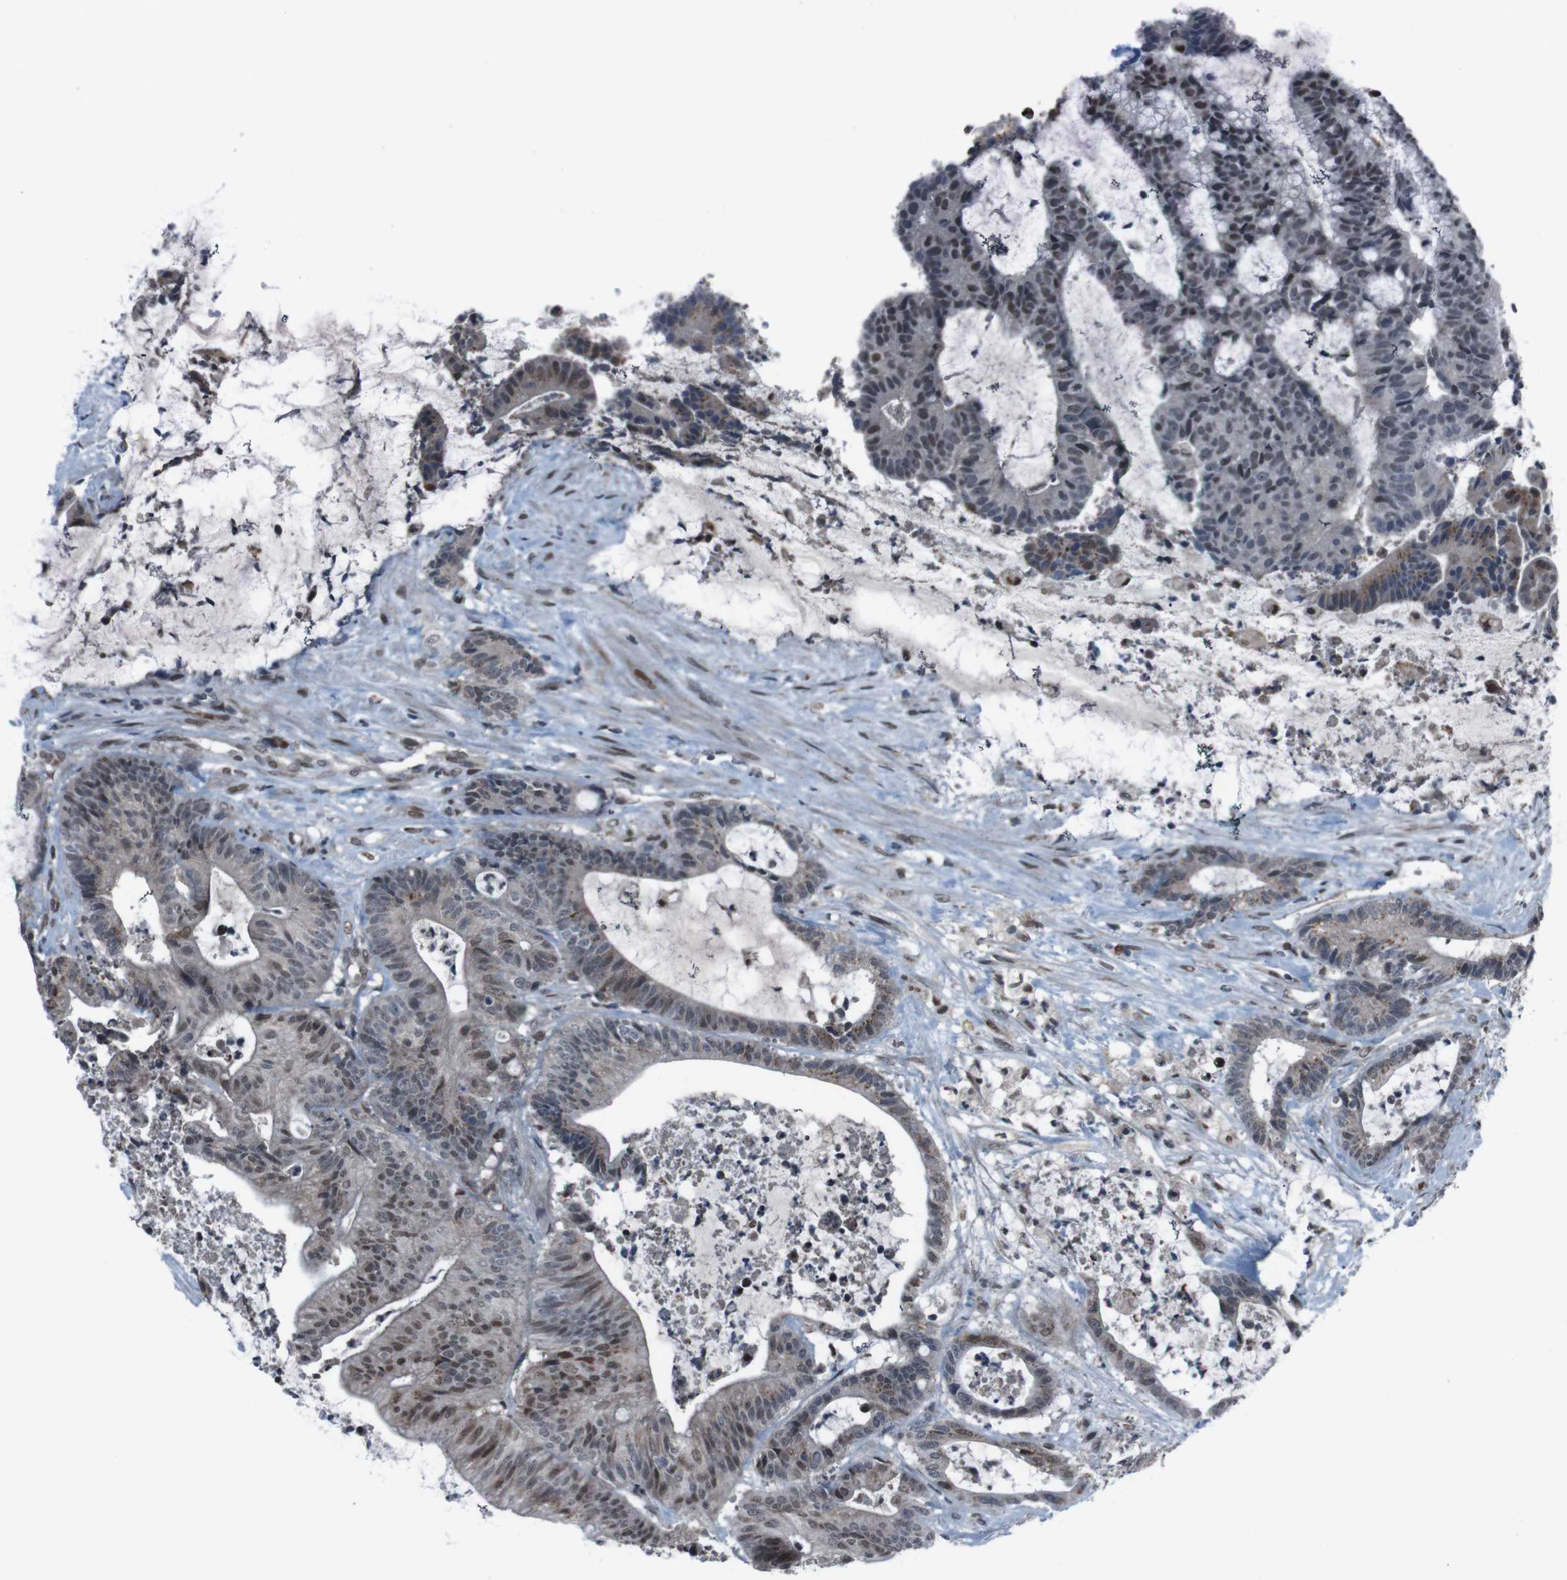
{"staining": {"intensity": "moderate", "quantity": "25%-75%", "location": "cytoplasmic/membranous,nuclear"}, "tissue": "colorectal cancer", "cell_type": "Tumor cells", "image_type": "cancer", "snomed": [{"axis": "morphology", "description": "Adenocarcinoma, NOS"}, {"axis": "topography", "description": "Colon"}], "caption": "Tumor cells show moderate cytoplasmic/membranous and nuclear positivity in approximately 25%-75% of cells in colorectal adenocarcinoma.", "gene": "SS18L1", "patient": {"sex": "female", "age": 84}}